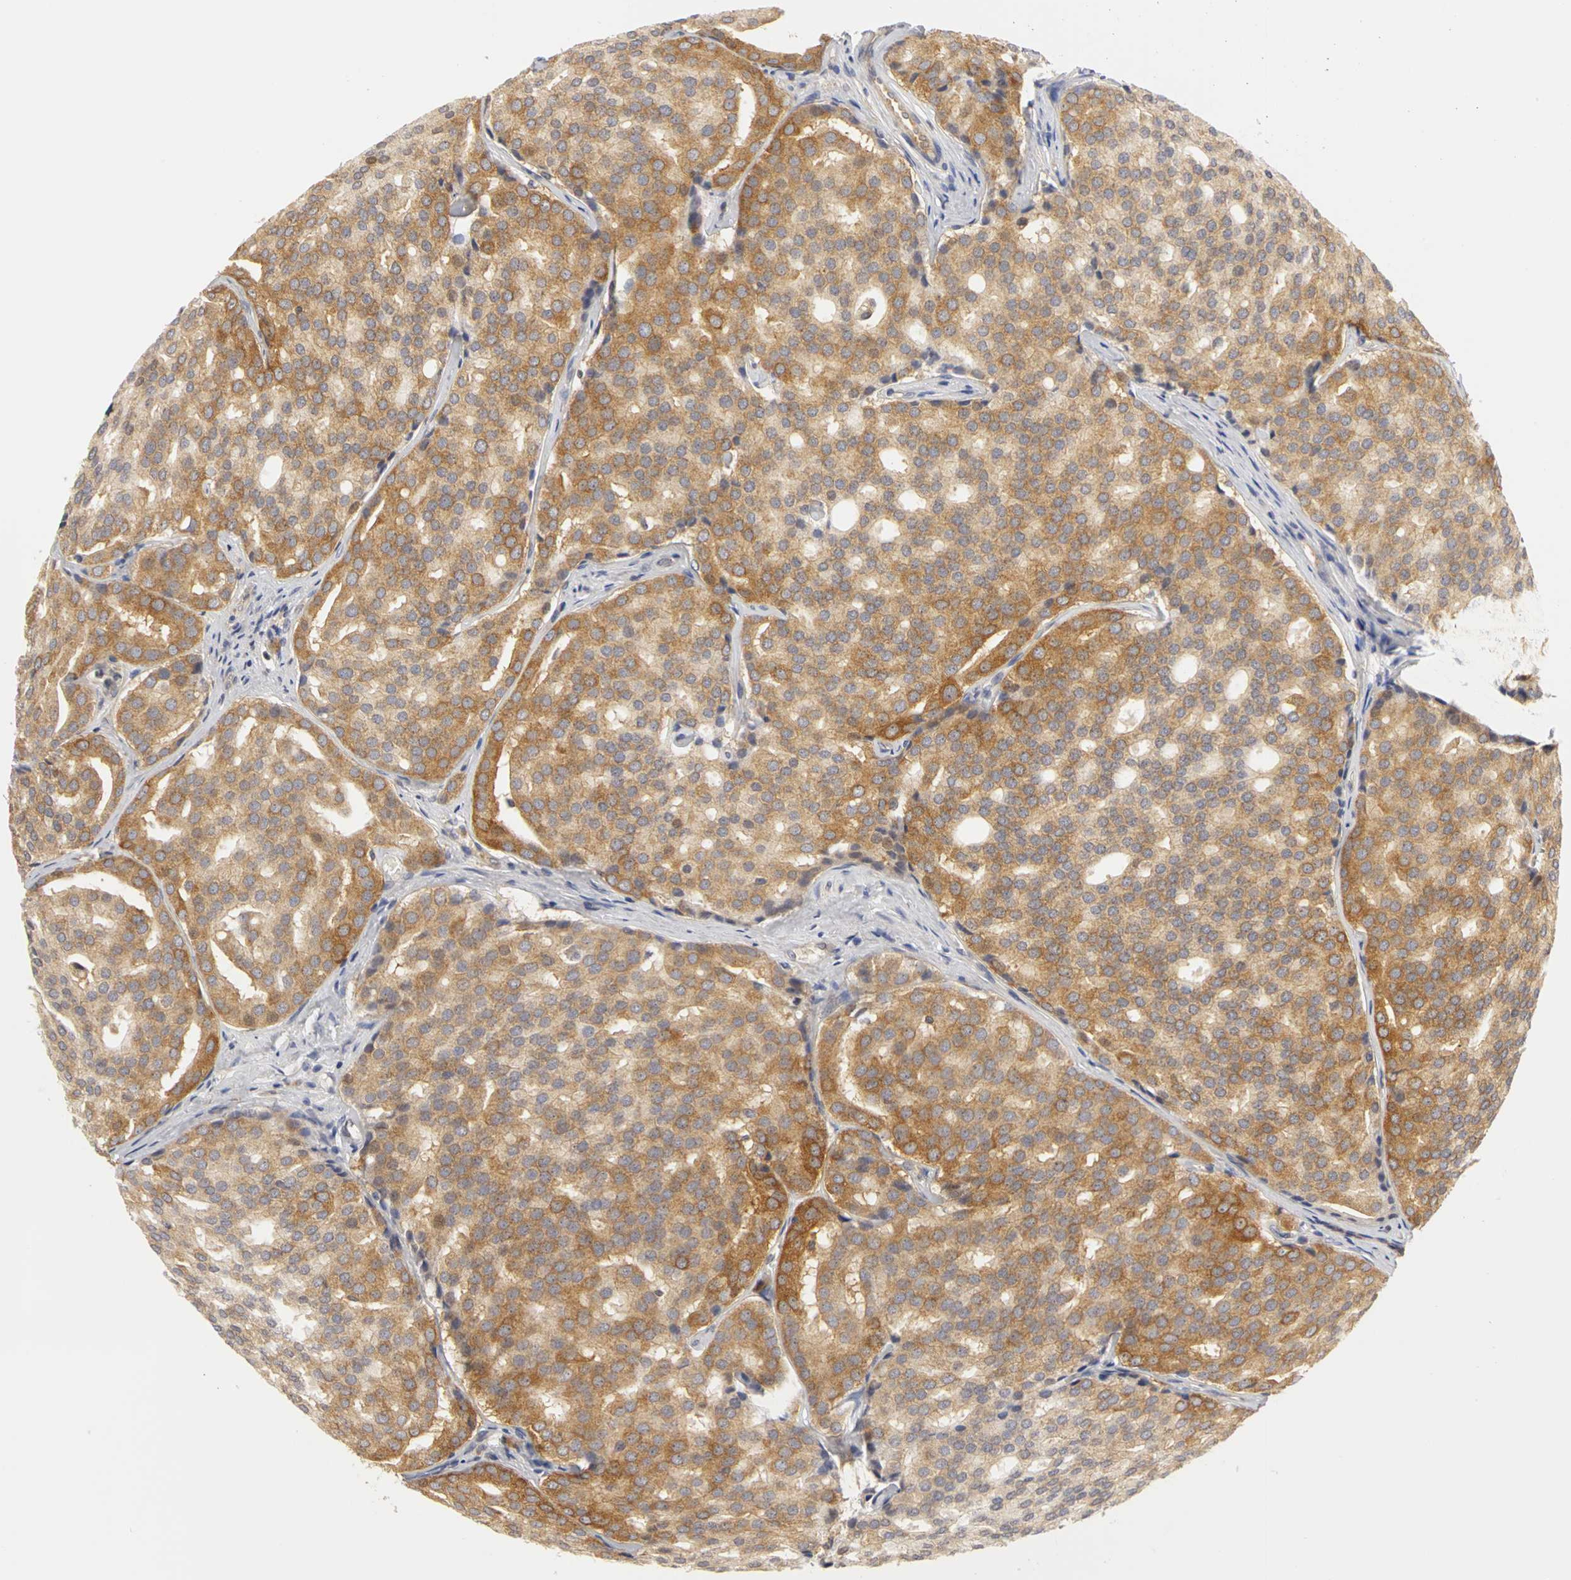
{"staining": {"intensity": "moderate", "quantity": ">75%", "location": "cytoplasmic/membranous"}, "tissue": "prostate cancer", "cell_type": "Tumor cells", "image_type": "cancer", "snomed": [{"axis": "morphology", "description": "Adenocarcinoma, High grade"}, {"axis": "topography", "description": "Prostate"}], "caption": "The immunohistochemical stain shows moderate cytoplasmic/membranous expression in tumor cells of prostate adenocarcinoma (high-grade) tissue.", "gene": "IRAK1", "patient": {"sex": "male", "age": 64}}